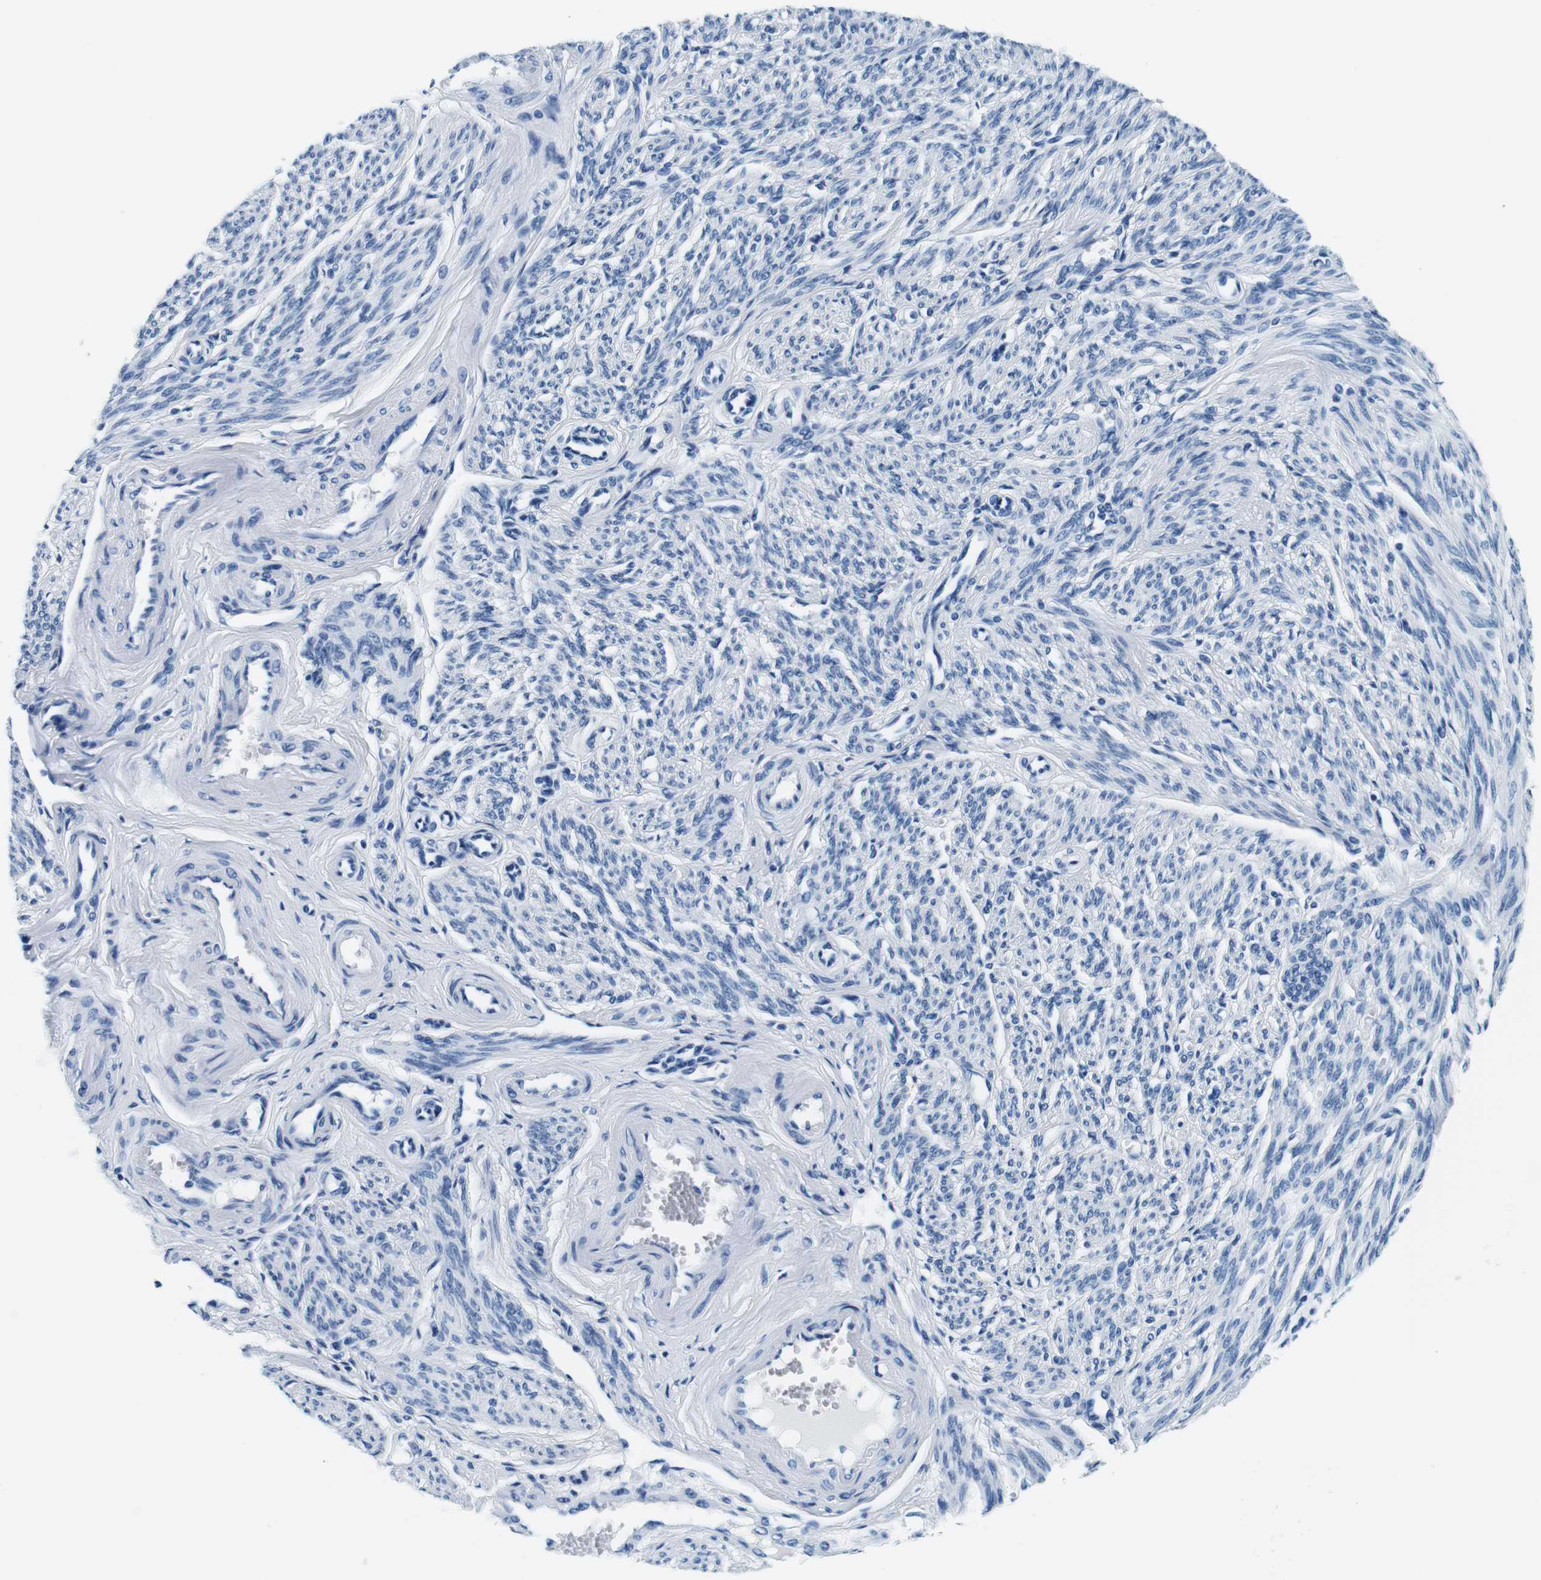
{"staining": {"intensity": "negative", "quantity": "none", "location": "none"}, "tissue": "smooth muscle", "cell_type": "Smooth muscle cells", "image_type": "normal", "snomed": [{"axis": "morphology", "description": "Normal tissue, NOS"}, {"axis": "topography", "description": "Smooth muscle"}], "caption": "IHC of normal smooth muscle exhibits no positivity in smooth muscle cells.", "gene": "ELANE", "patient": {"sex": "female", "age": 65}}